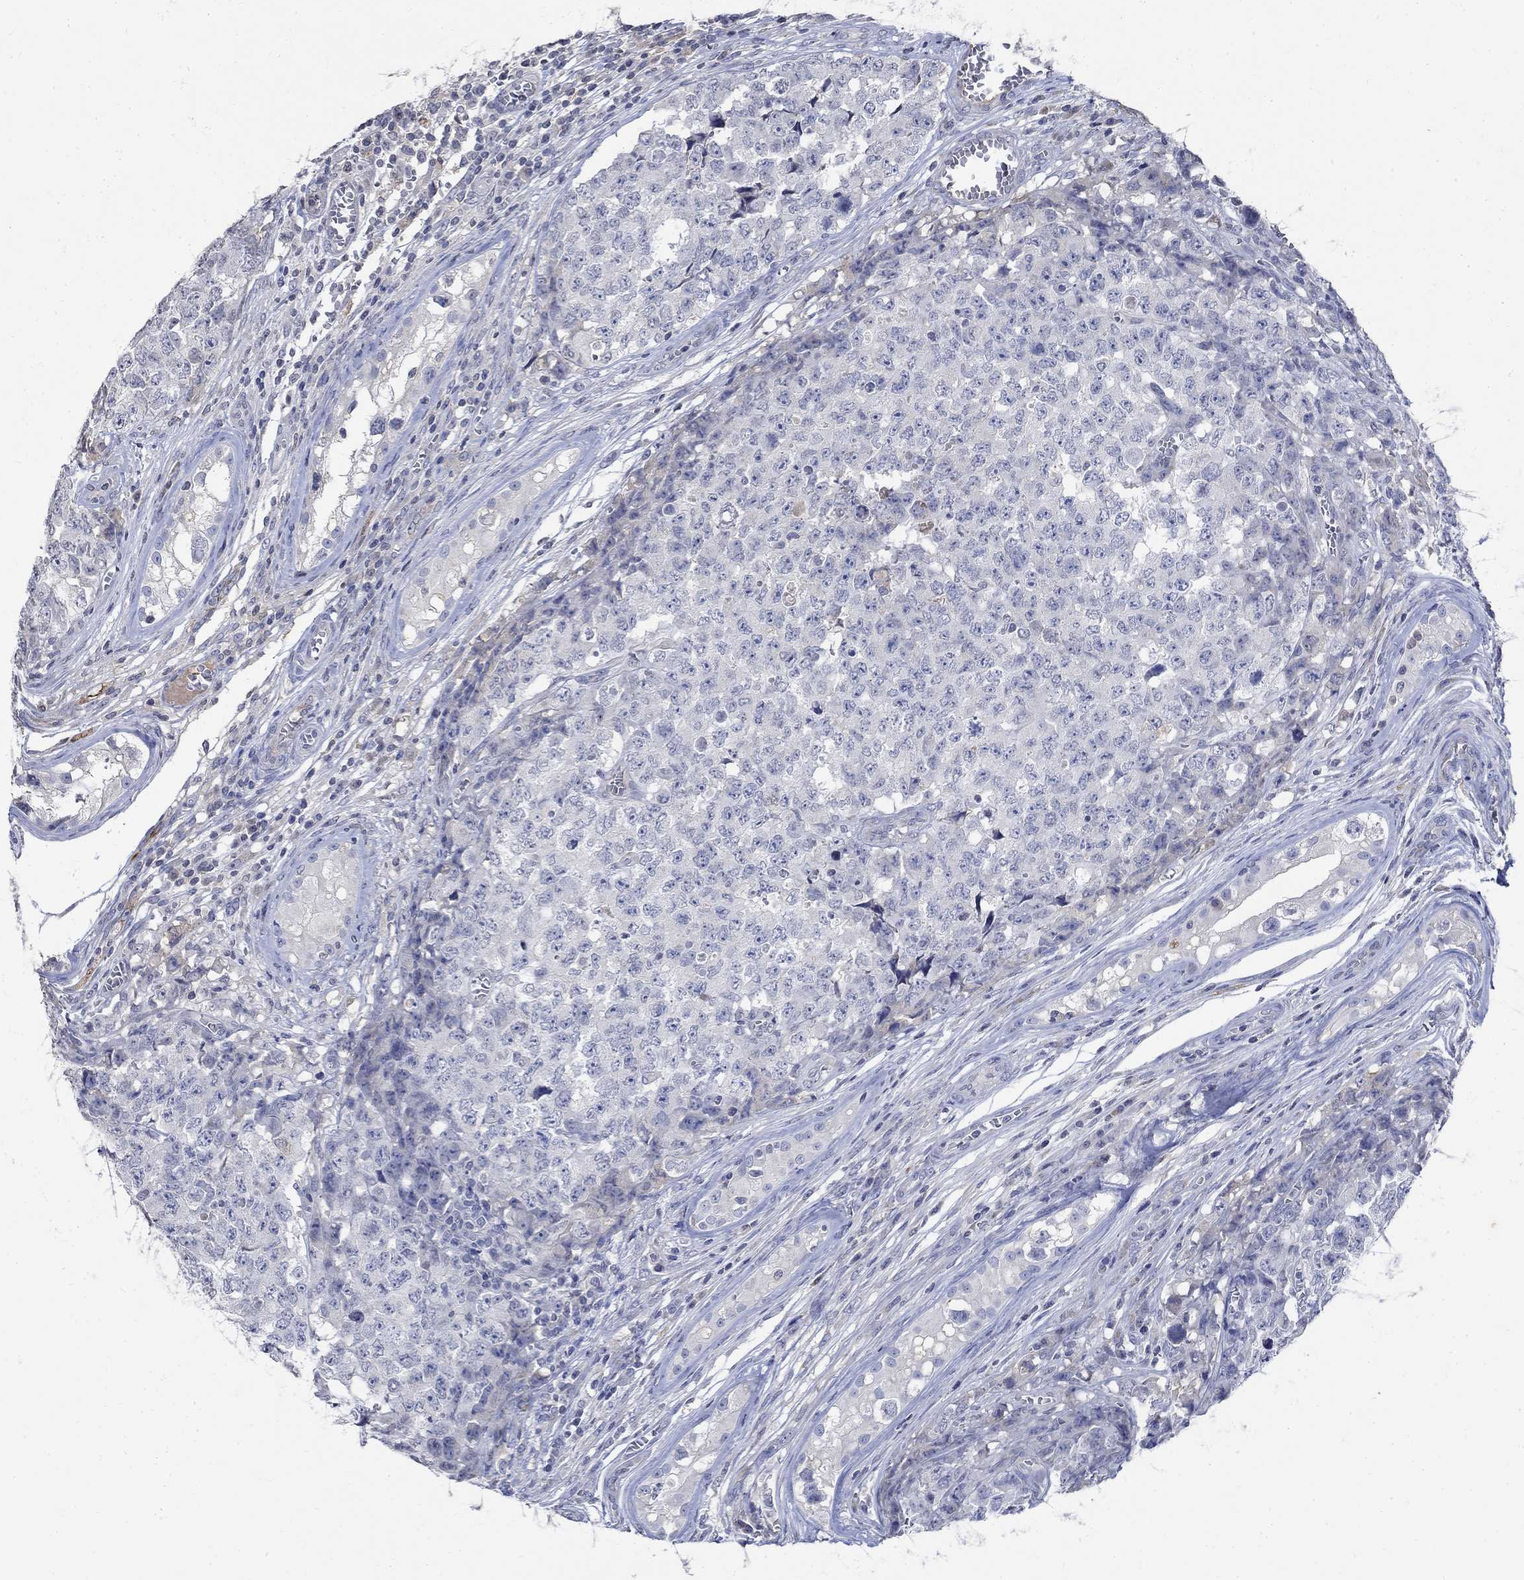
{"staining": {"intensity": "negative", "quantity": "none", "location": "none"}, "tissue": "testis cancer", "cell_type": "Tumor cells", "image_type": "cancer", "snomed": [{"axis": "morphology", "description": "Carcinoma, Embryonal, NOS"}, {"axis": "topography", "description": "Testis"}], "caption": "Immunohistochemistry (IHC) of testis embryonal carcinoma displays no staining in tumor cells.", "gene": "TMEM169", "patient": {"sex": "male", "age": 23}}